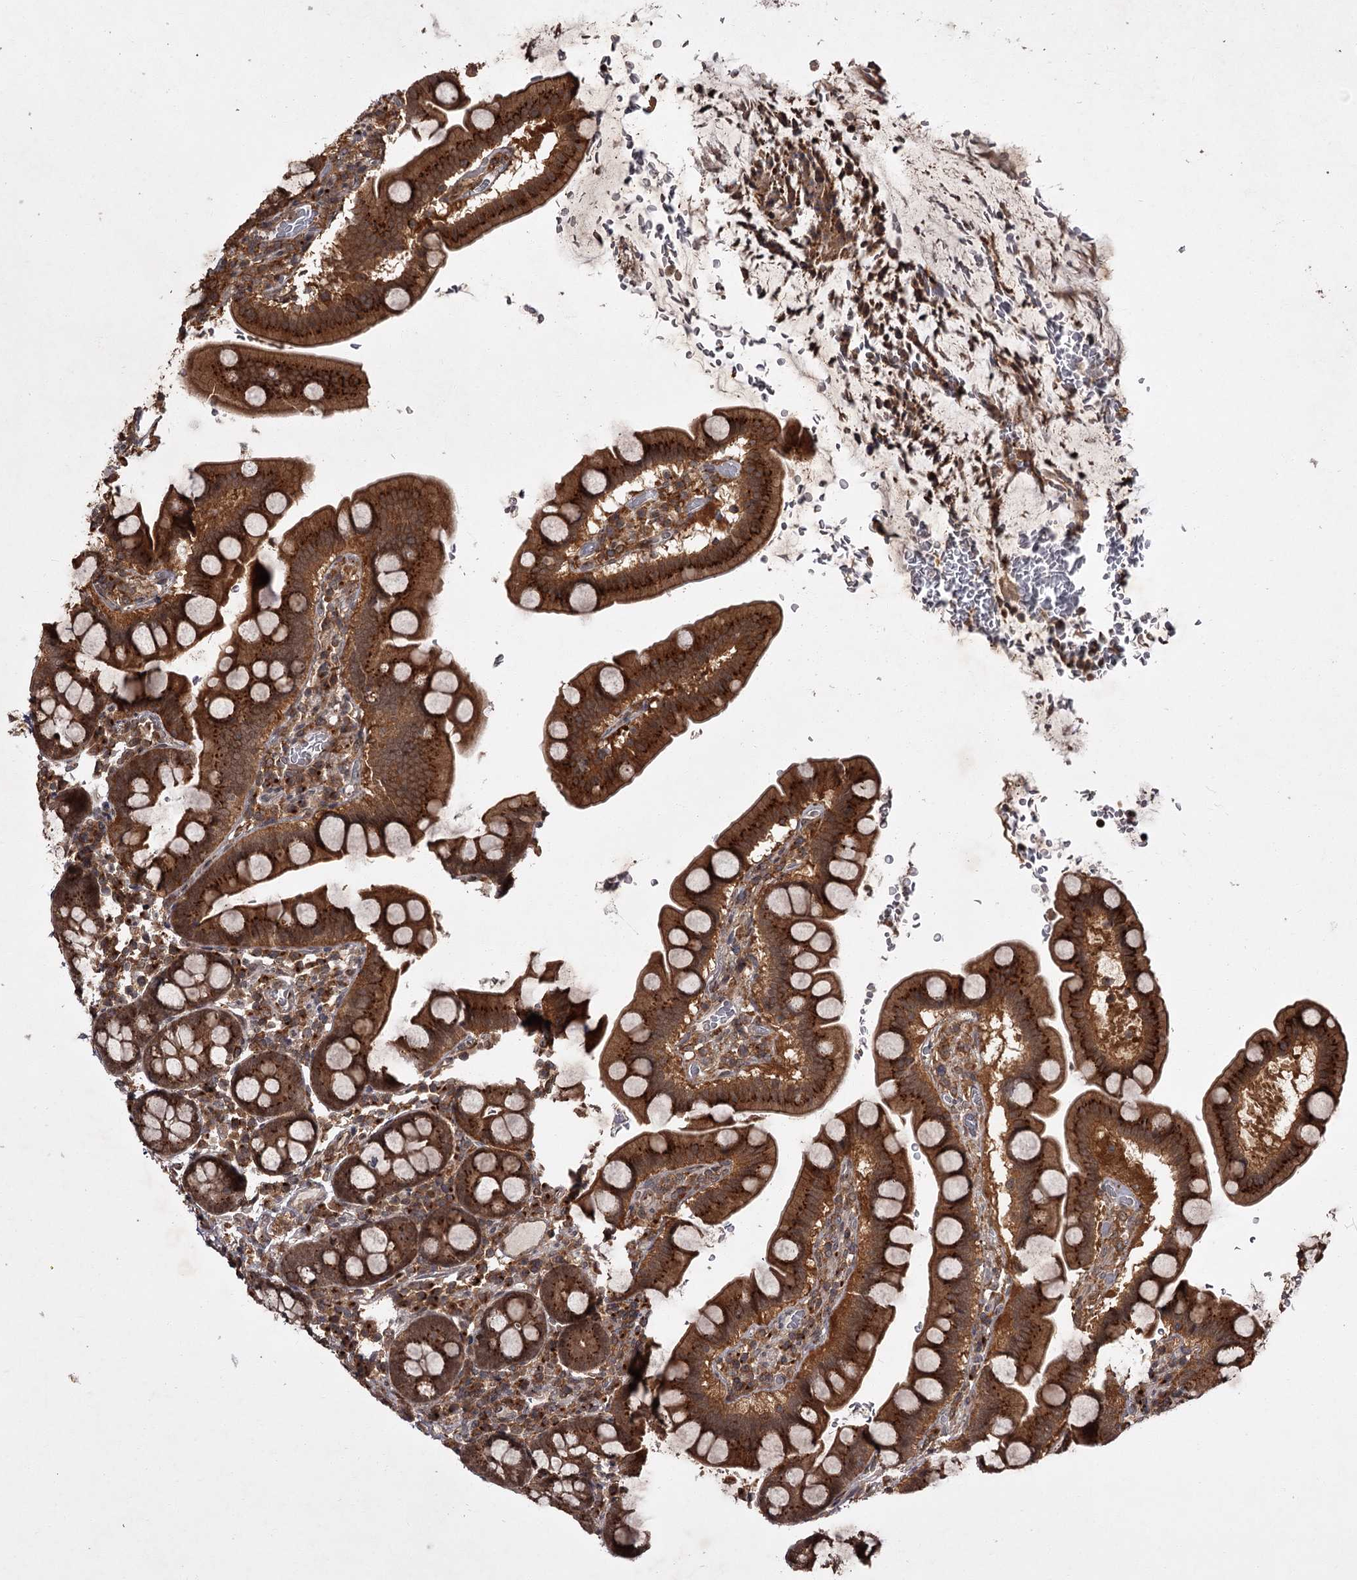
{"staining": {"intensity": "strong", "quantity": ">75%", "location": "cytoplasmic/membranous"}, "tissue": "small intestine", "cell_type": "Glandular cells", "image_type": "normal", "snomed": [{"axis": "morphology", "description": "Normal tissue, NOS"}, {"axis": "topography", "description": "Stomach, upper"}, {"axis": "topography", "description": "Stomach, lower"}, {"axis": "topography", "description": "Small intestine"}], "caption": "Protein analysis of unremarkable small intestine demonstrates strong cytoplasmic/membranous staining in about >75% of glandular cells. The staining was performed using DAB (3,3'-diaminobenzidine) to visualize the protein expression in brown, while the nuclei were stained in blue with hematoxylin (Magnification: 20x).", "gene": "TBC1D23", "patient": {"sex": "male", "age": 68}}